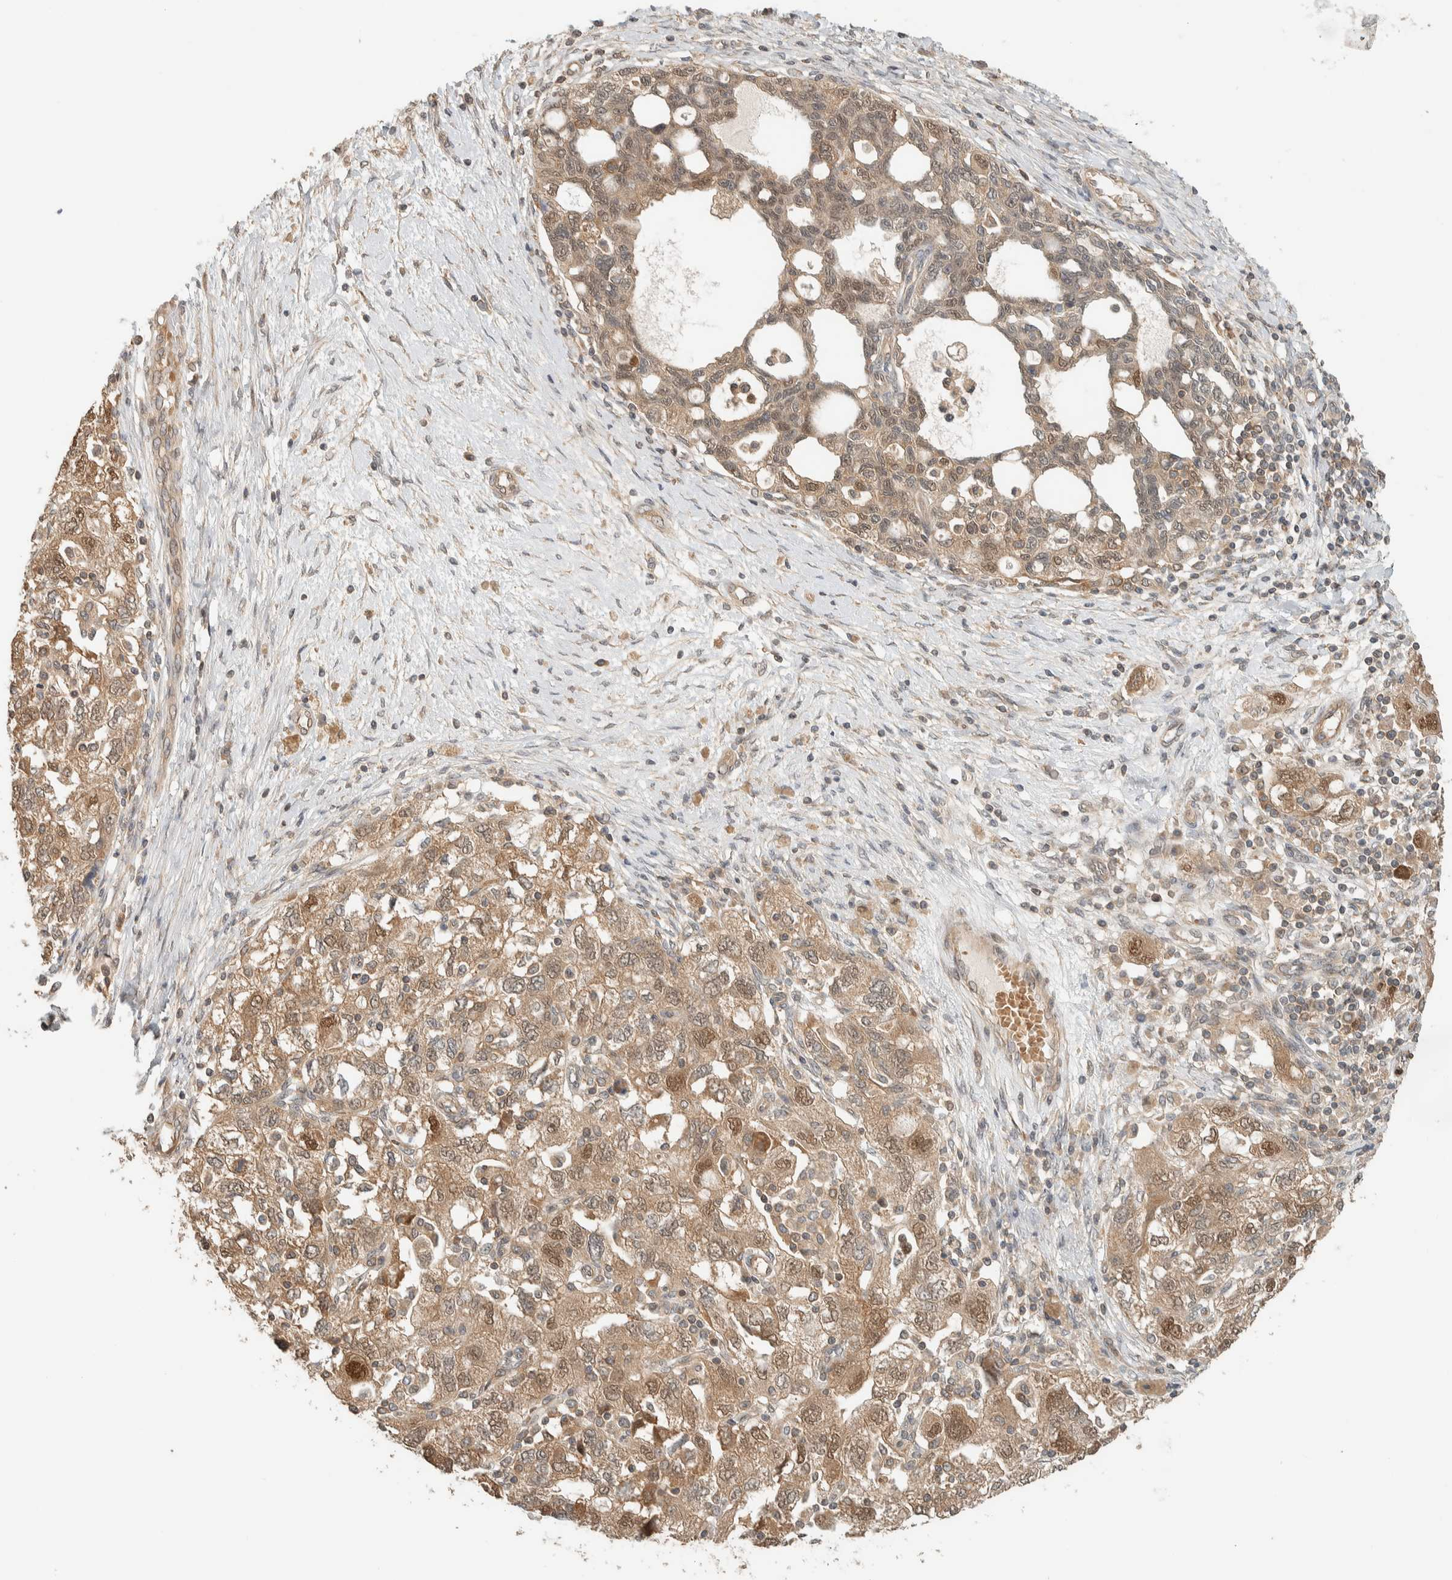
{"staining": {"intensity": "moderate", "quantity": ">75%", "location": "cytoplasmic/membranous,nuclear"}, "tissue": "ovarian cancer", "cell_type": "Tumor cells", "image_type": "cancer", "snomed": [{"axis": "morphology", "description": "Carcinoma, NOS"}, {"axis": "morphology", "description": "Cystadenocarcinoma, serous, NOS"}, {"axis": "topography", "description": "Ovary"}], "caption": "An immunohistochemistry (IHC) histopathology image of tumor tissue is shown. Protein staining in brown shows moderate cytoplasmic/membranous and nuclear positivity in carcinoma (ovarian) within tumor cells.", "gene": "ADSS2", "patient": {"sex": "female", "age": 69}}